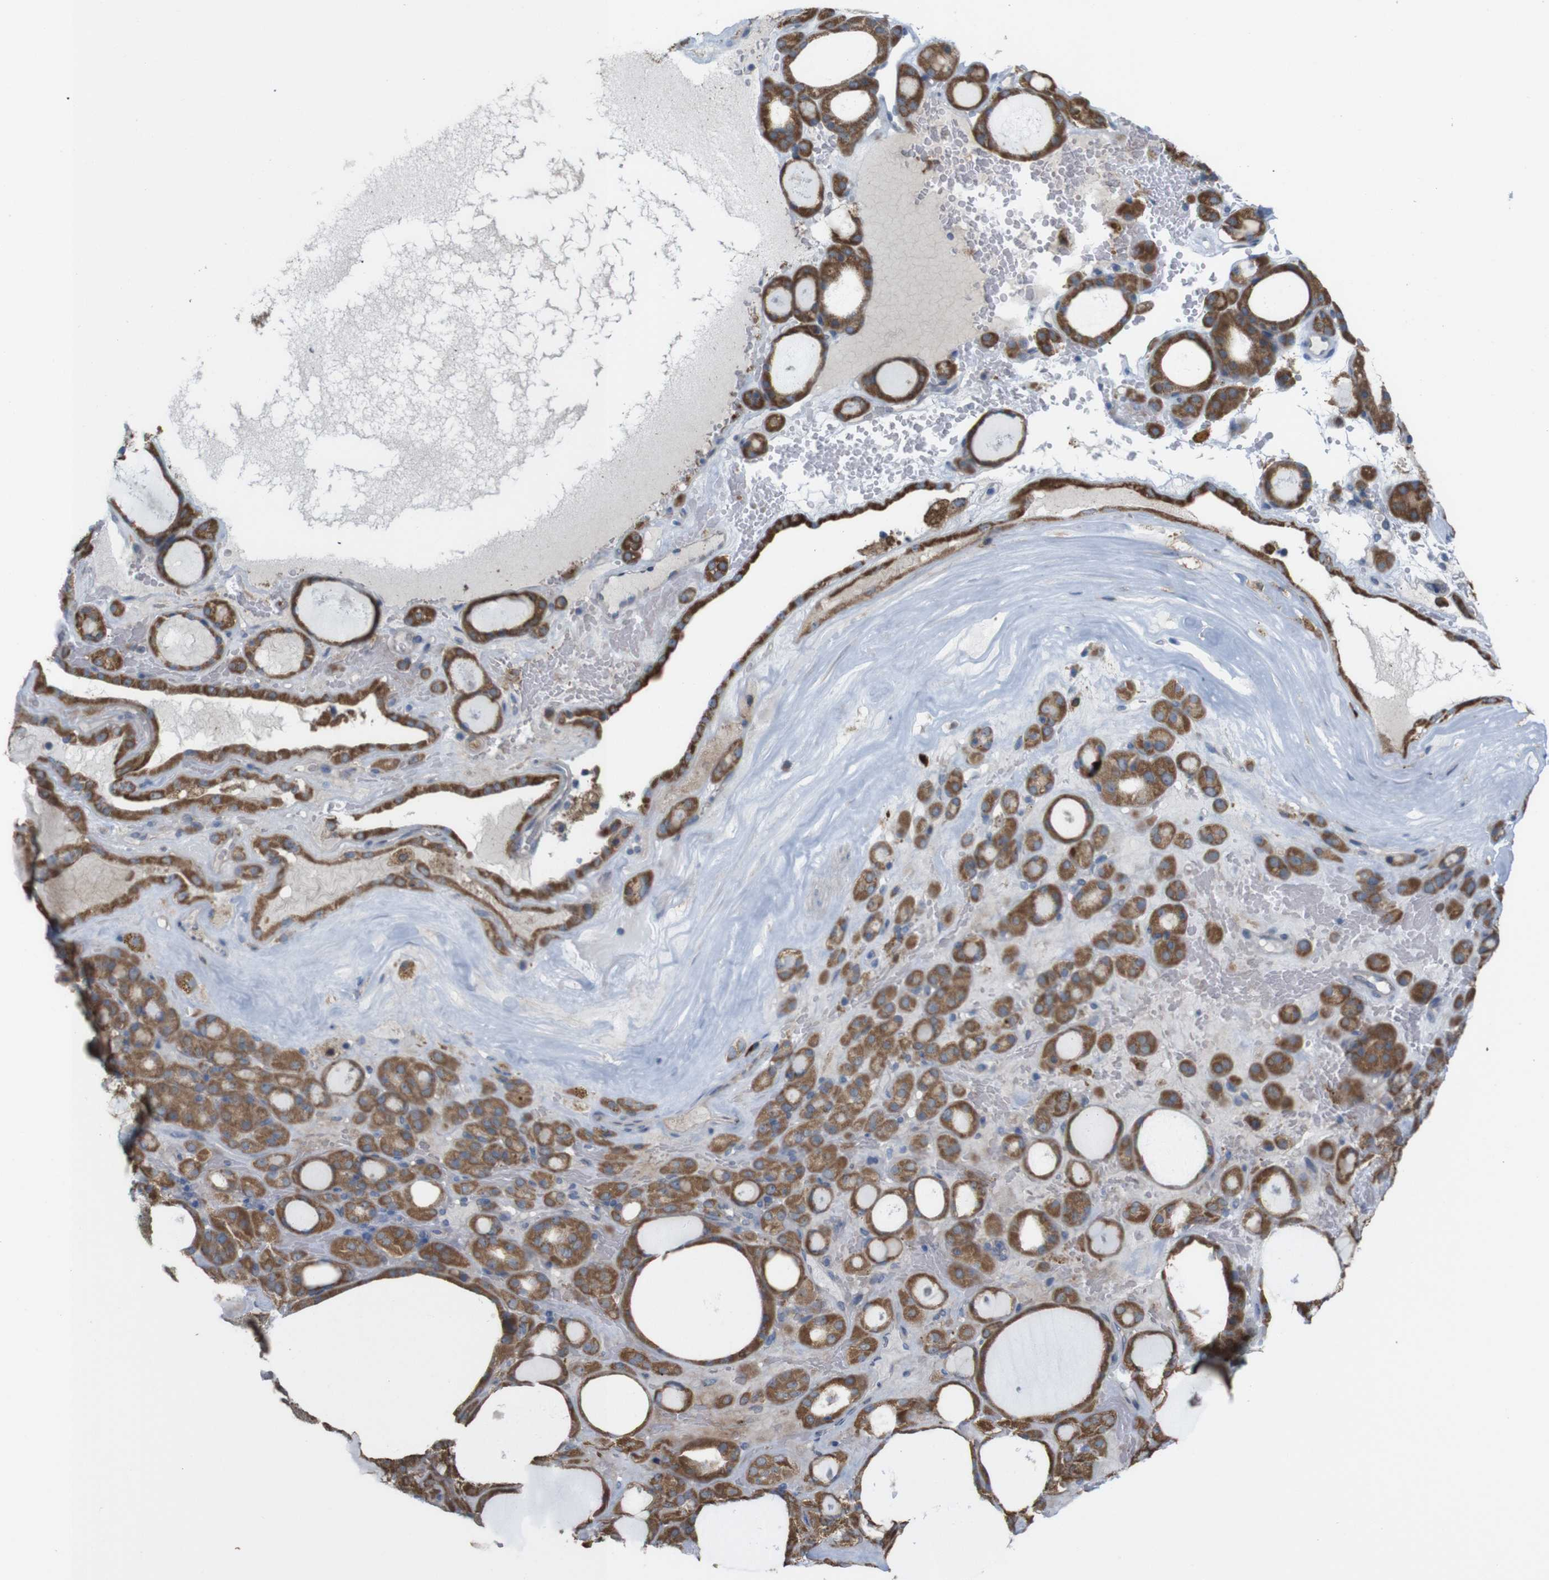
{"staining": {"intensity": "moderate", "quantity": ">75%", "location": "cytoplasmic/membranous"}, "tissue": "thyroid gland", "cell_type": "Glandular cells", "image_type": "normal", "snomed": [{"axis": "morphology", "description": "Normal tissue, NOS"}, {"axis": "morphology", "description": "Carcinoma, NOS"}, {"axis": "topography", "description": "Thyroid gland"}], "caption": "An IHC photomicrograph of benign tissue is shown. Protein staining in brown shows moderate cytoplasmic/membranous positivity in thyroid gland within glandular cells.", "gene": "PTPRR", "patient": {"sex": "female", "age": 86}}